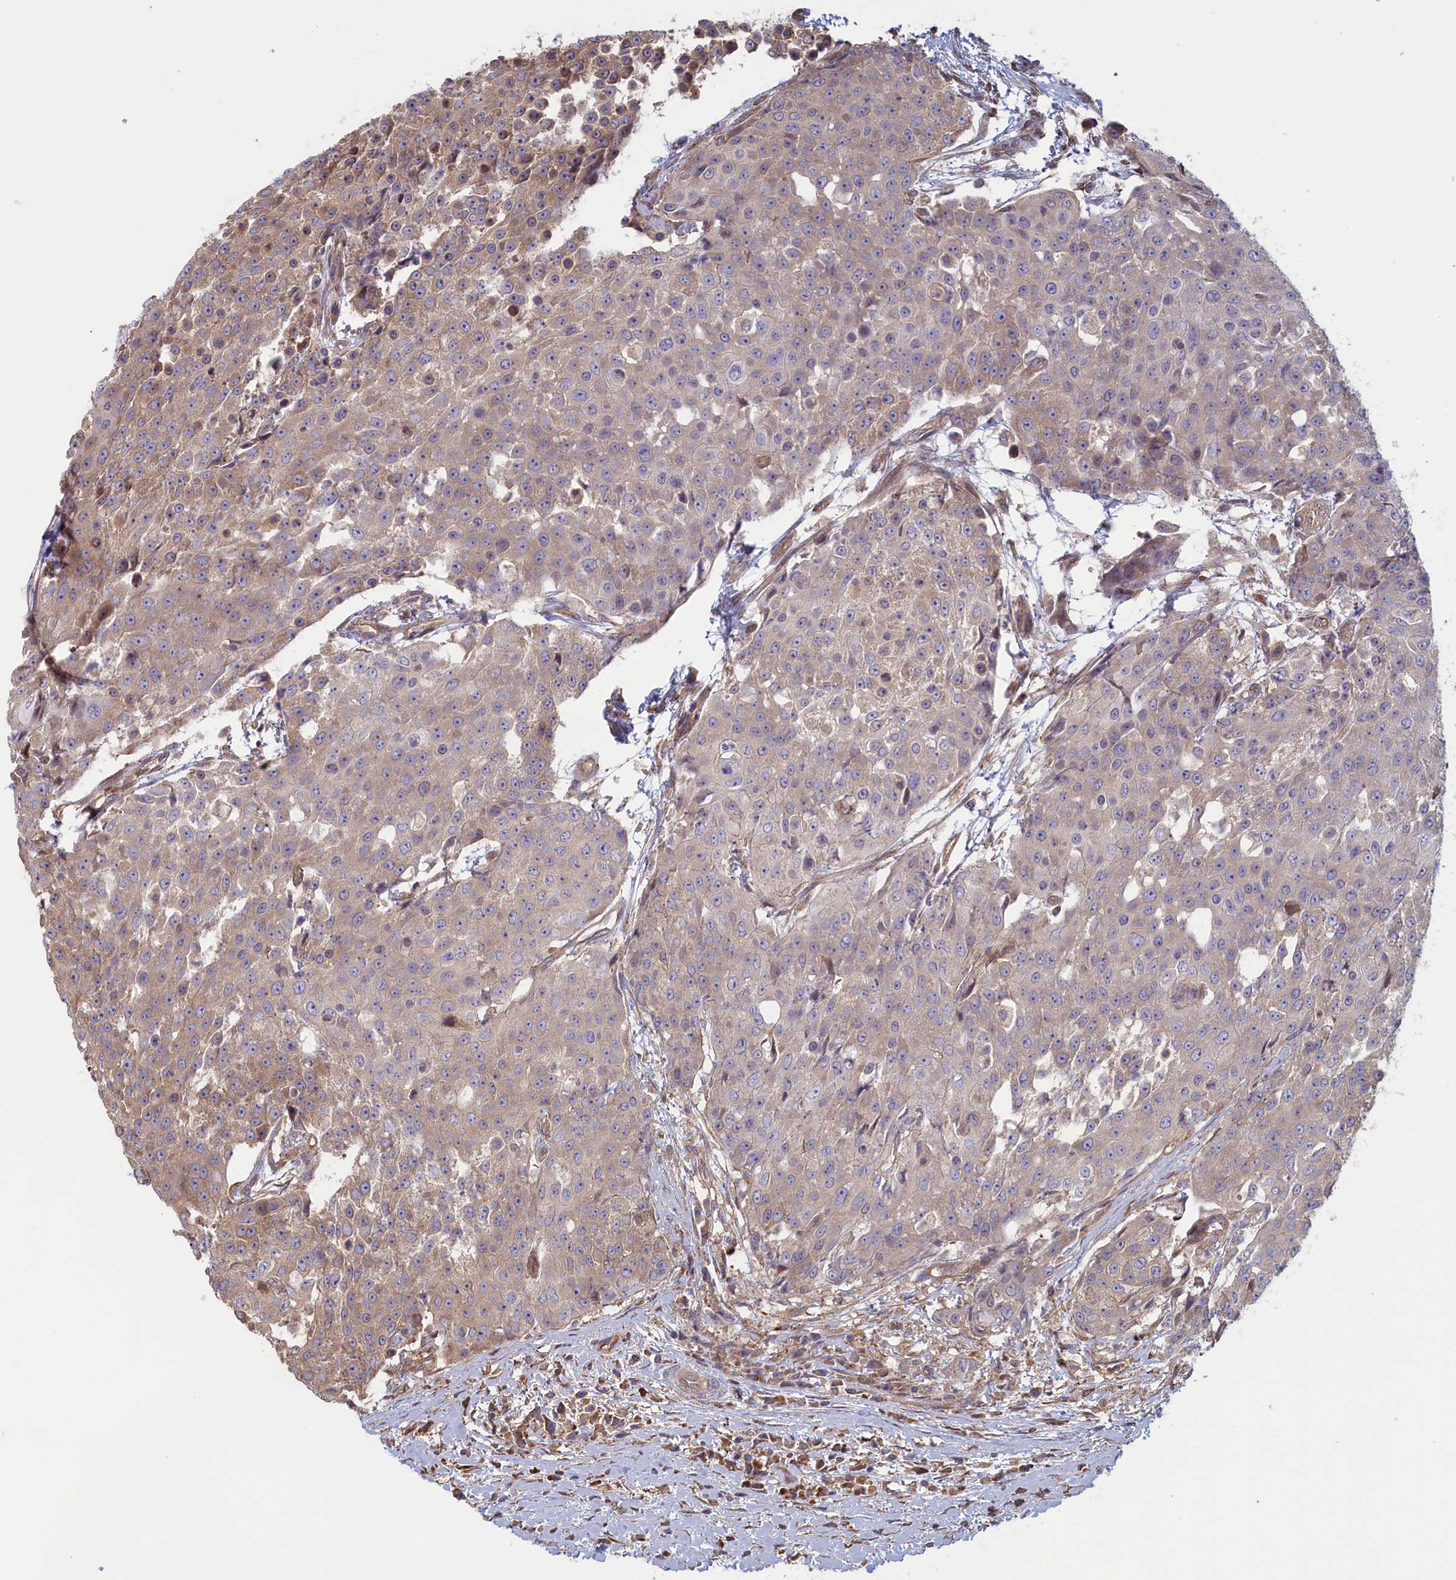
{"staining": {"intensity": "weak", "quantity": "25%-75%", "location": "cytoplasmic/membranous"}, "tissue": "urothelial cancer", "cell_type": "Tumor cells", "image_type": "cancer", "snomed": [{"axis": "morphology", "description": "Urothelial carcinoma, High grade"}, {"axis": "topography", "description": "Urinary bladder"}], "caption": "The micrograph displays staining of high-grade urothelial carcinoma, revealing weak cytoplasmic/membranous protein expression (brown color) within tumor cells.", "gene": "RILPL1", "patient": {"sex": "female", "age": 63}}